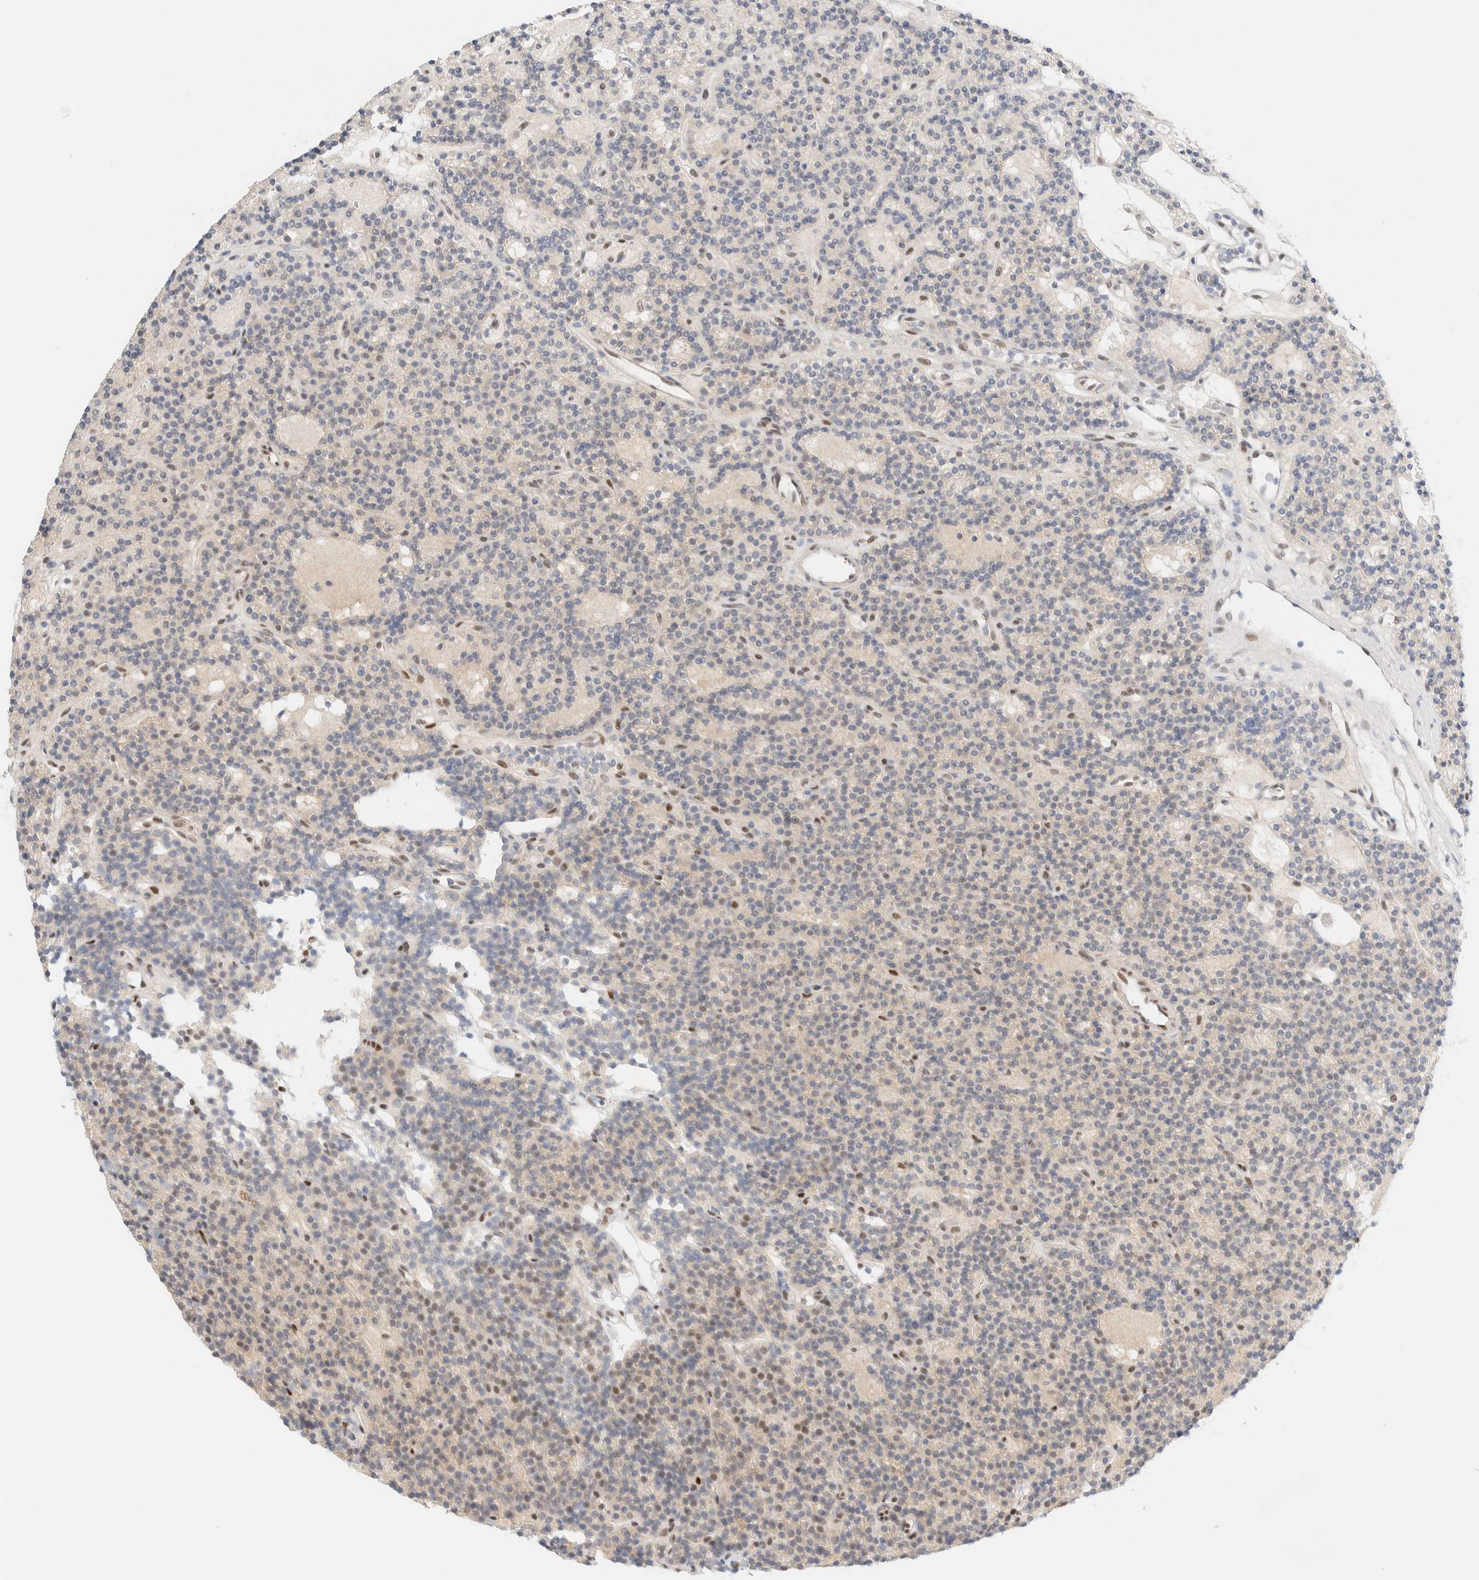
{"staining": {"intensity": "negative", "quantity": "none", "location": "none"}, "tissue": "parathyroid gland", "cell_type": "Glandular cells", "image_type": "normal", "snomed": [{"axis": "morphology", "description": "Normal tissue, NOS"}, {"axis": "topography", "description": "Parathyroid gland"}], "caption": "IHC micrograph of benign human parathyroid gland stained for a protein (brown), which reveals no expression in glandular cells.", "gene": "PYGO2", "patient": {"sex": "male", "age": 75}}